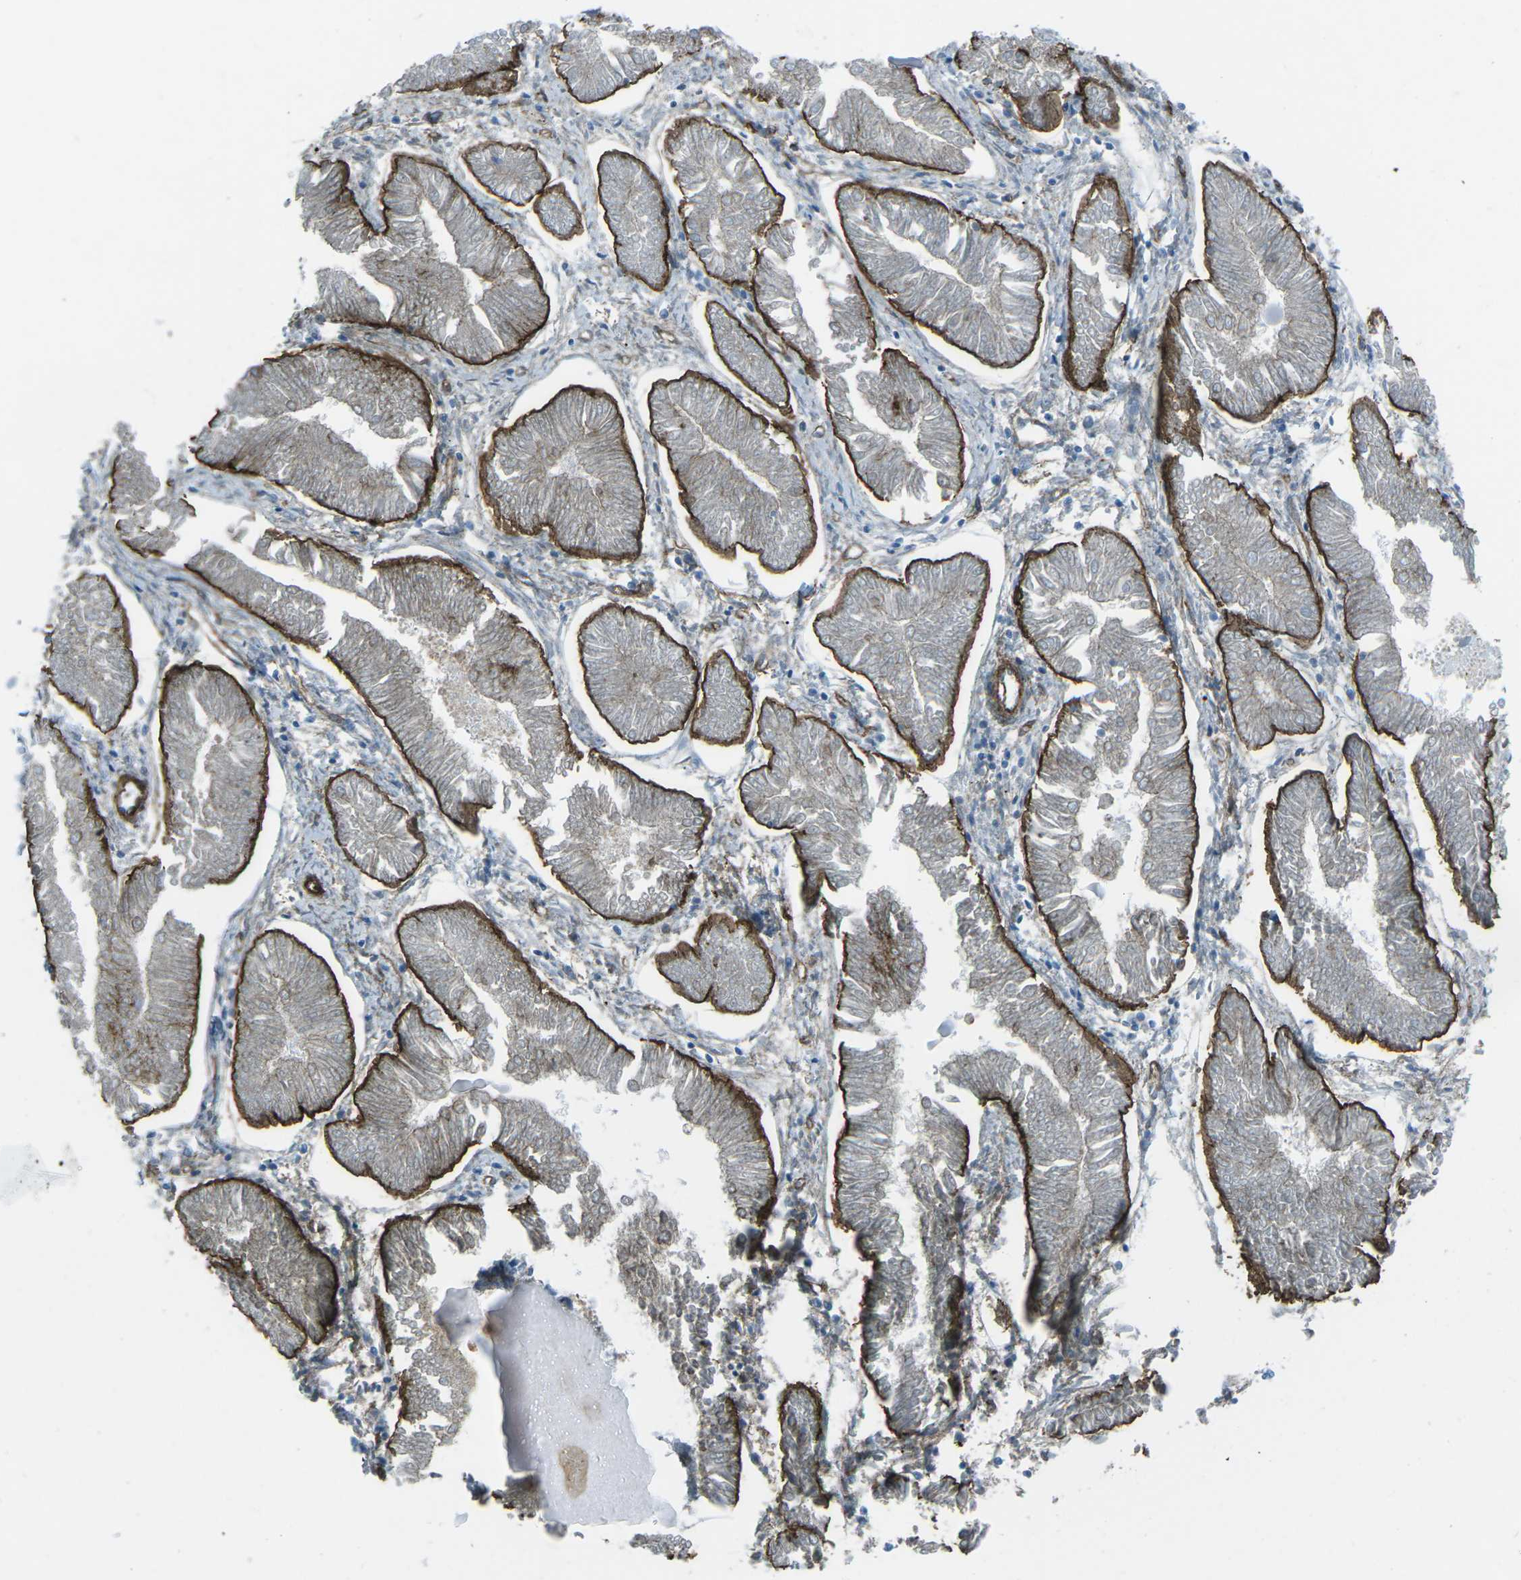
{"staining": {"intensity": "negative", "quantity": "none", "location": "none"}, "tissue": "endometrial cancer", "cell_type": "Tumor cells", "image_type": "cancer", "snomed": [{"axis": "morphology", "description": "Adenocarcinoma, NOS"}, {"axis": "topography", "description": "Endometrium"}], "caption": "Histopathology image shows no protein staining in tumor cells of endometrial cancer (adenocarcinoma) tissue.", "gene": "UTRN", "patient": {"sex": "female", "age": 53}}